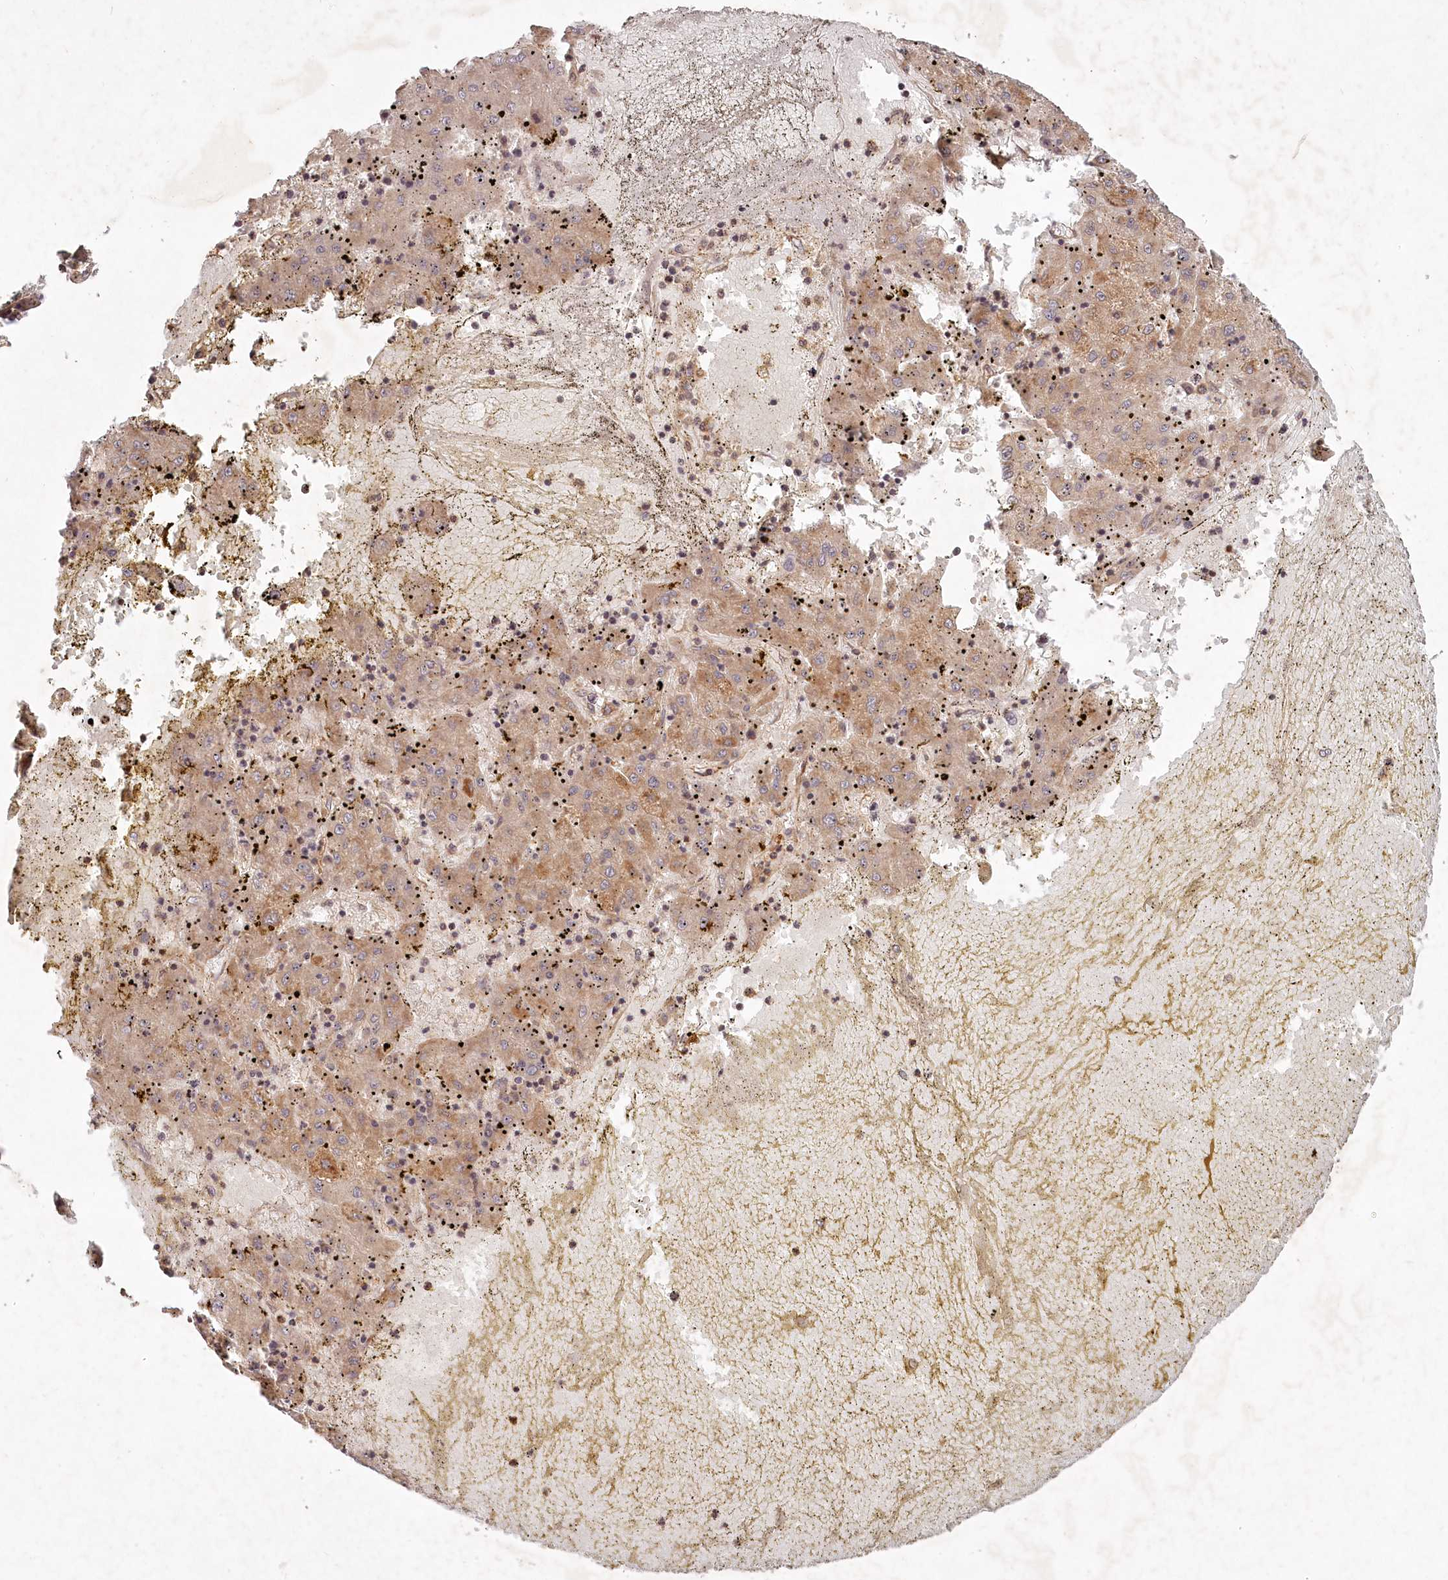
{"staining": {"intensity": "moderate", "quantity": ">75%", "location": "cytoplasmic/membranous"}, "tissue": "liver cancer", "cell_type": "Tumor cells", "image_type": "cancer", "snomed": [{"axis": "morphology", "description": "Carcinoma, Hepatocellular, NOS"}, {"axis": "topography", "description": "Liver"}], "caption": "Immunohistochemical staining of hepatocellular carcinoma (liver) demonstrates medium levels of moderate cytoplasmic/membranous protein positivity in approximately >75% of tumor cells.", "gene": "TMIE", "patient": {"sex": "male", "age": 72}}